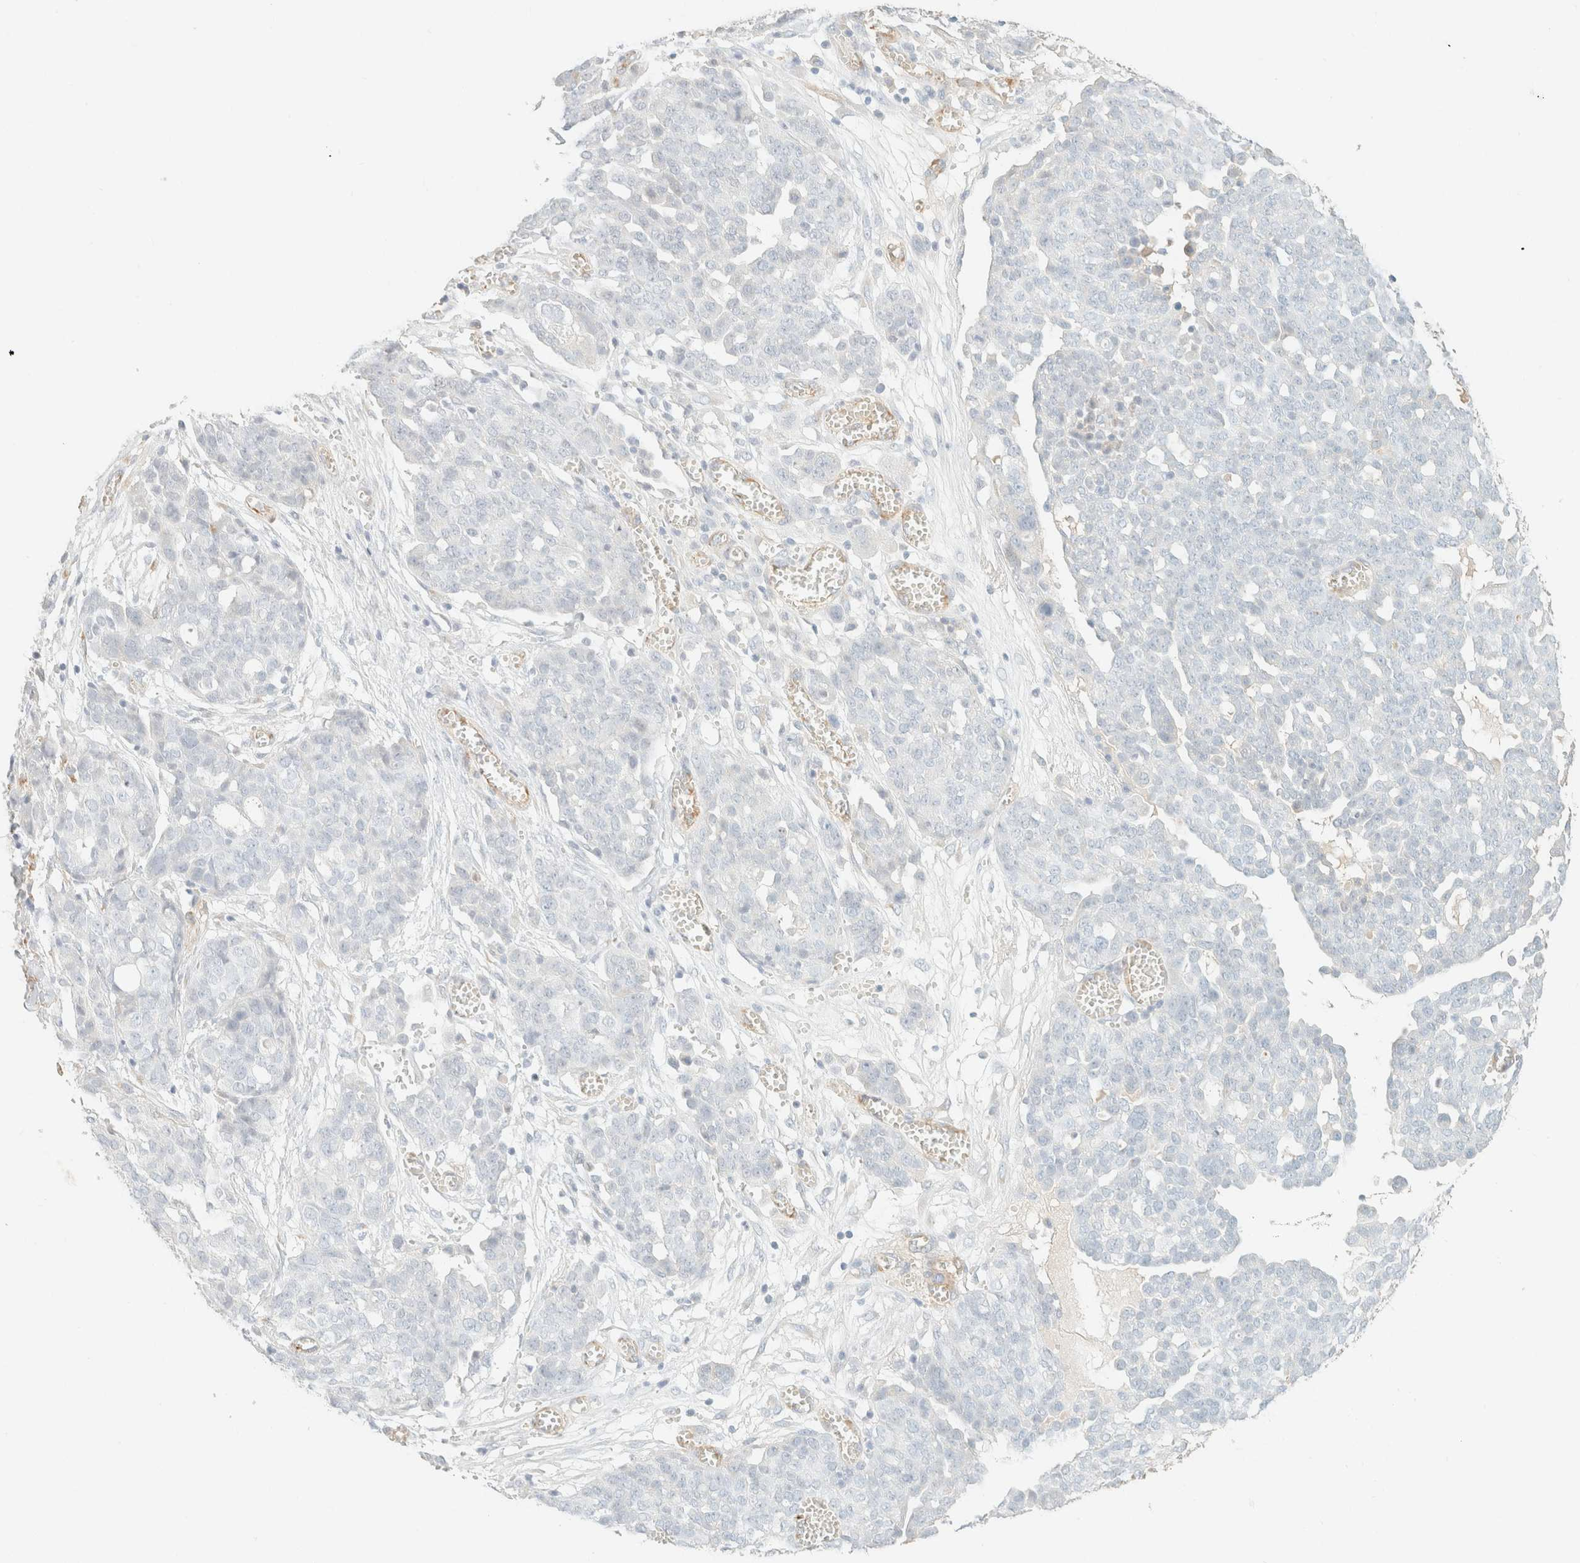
{"staining": {"intensity": "negative", "quantity": "none", "location": "none"}, "tissue": "ovarian cancer", "cell_type": "Tumor cells", "image_type": "cancer", "snomed": [{"axis": "morphology", "description": "Cystadenocarcinoma, serous, NOS"}, {"axis": "topography", "description": "Soft tissue"}, {"axis": "topography", "description": "Ovary"}], "caption": "Immunohistochemical staining of serous cystadenocarcinoma (ovarian) demonstrates no significant staining in tumor cells.", "gene": "SPARCL1", "patient": {"sex": "female", "age": 57}}